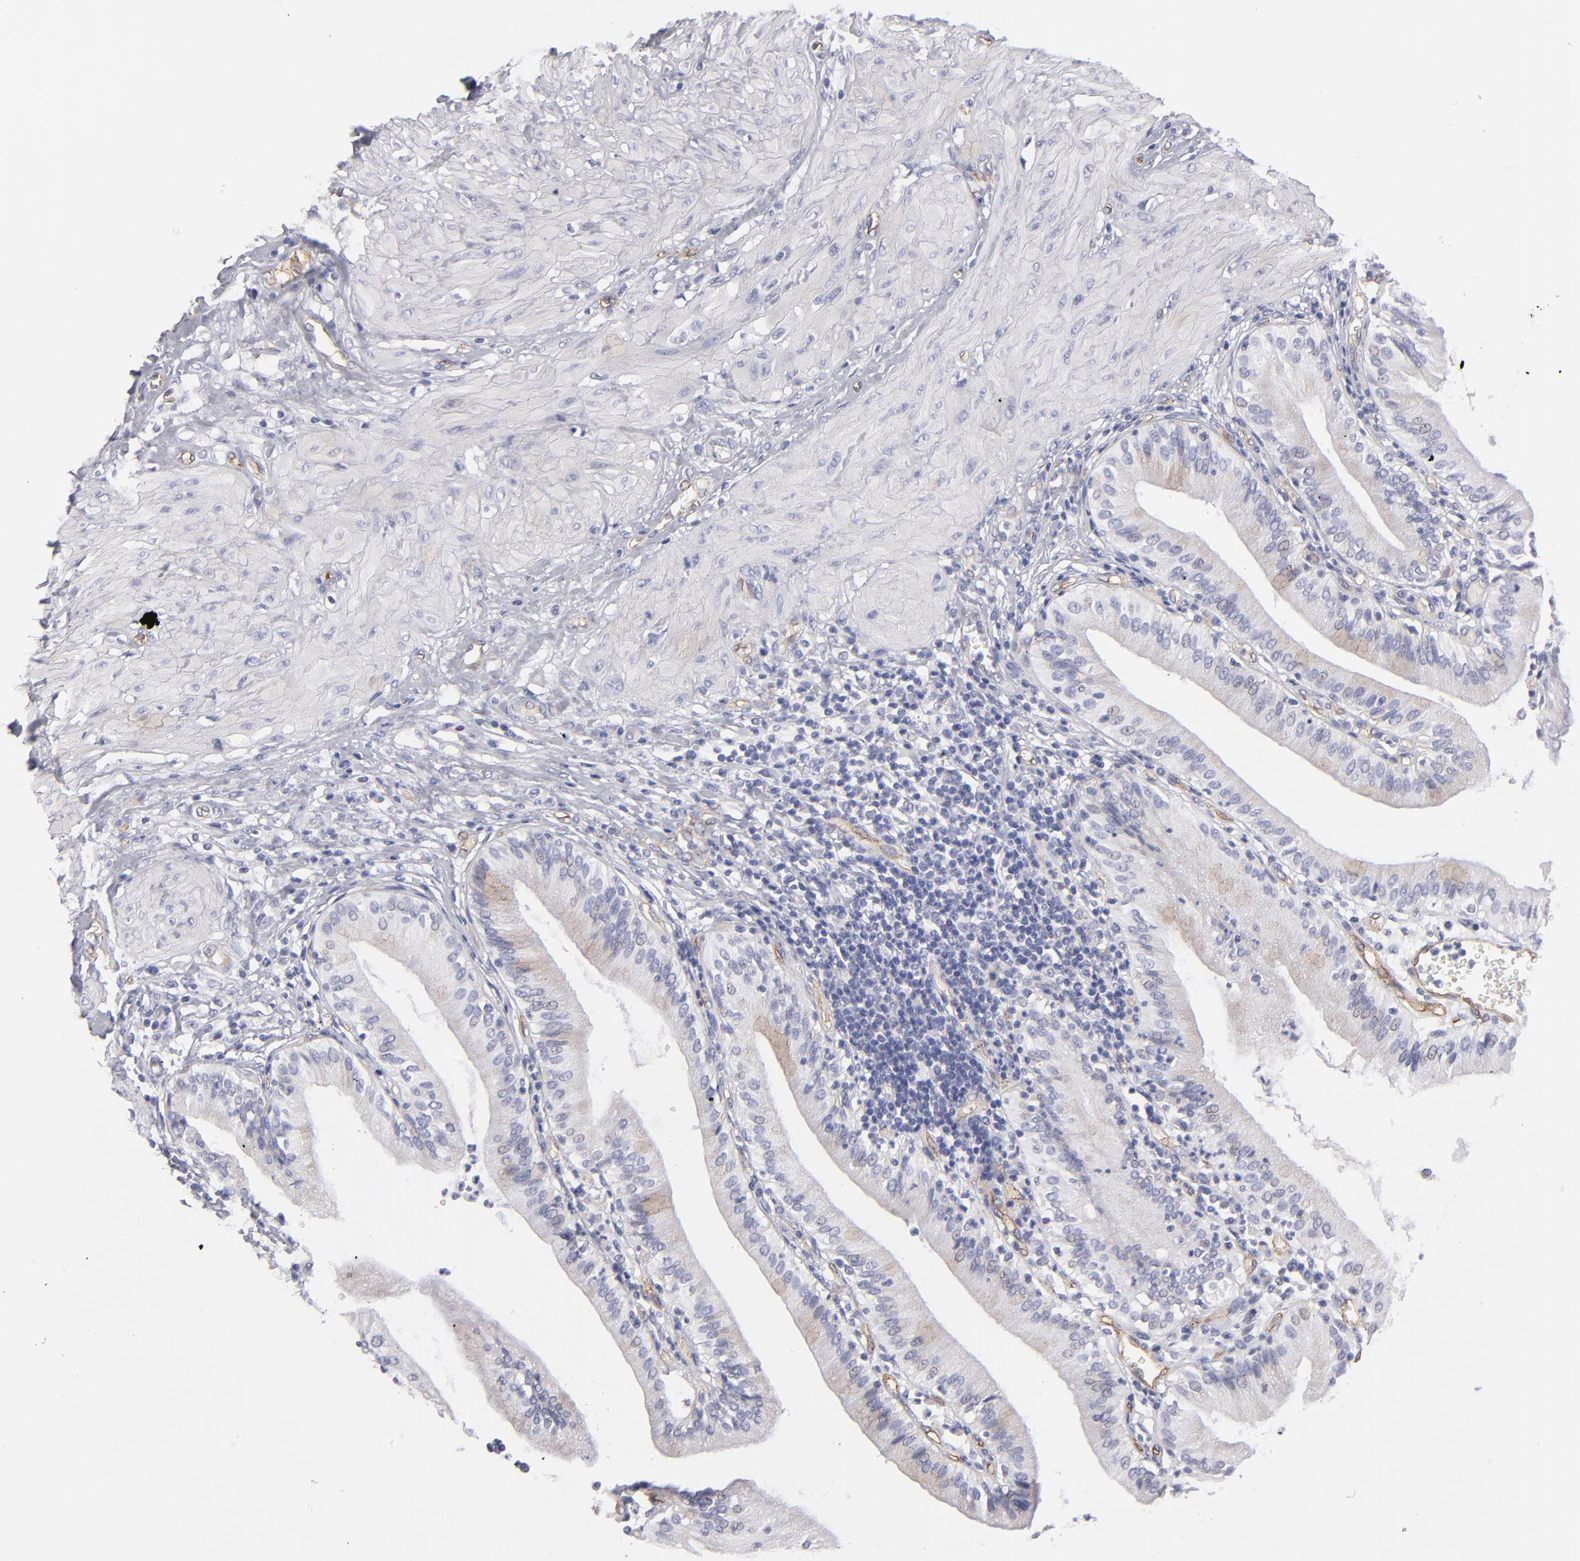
{"staining": {"intensity": "negative", "quantity": "none", "location": "none"}, "tissue": "gallbladder", "cell_type": "Glandular cells", "image_type": "normal", "snomed": [{"axis": "morphology", "description": "Normal tissue, NOS"}, {"axis": "topography", "description": "Gallbladder"}], "caption": "Gallbladder stained for a protein using immunohistochemistry shows no positivity glandular cells.", "gene": "PLVAP", "patient": {"sex": "male", "age": 58}}